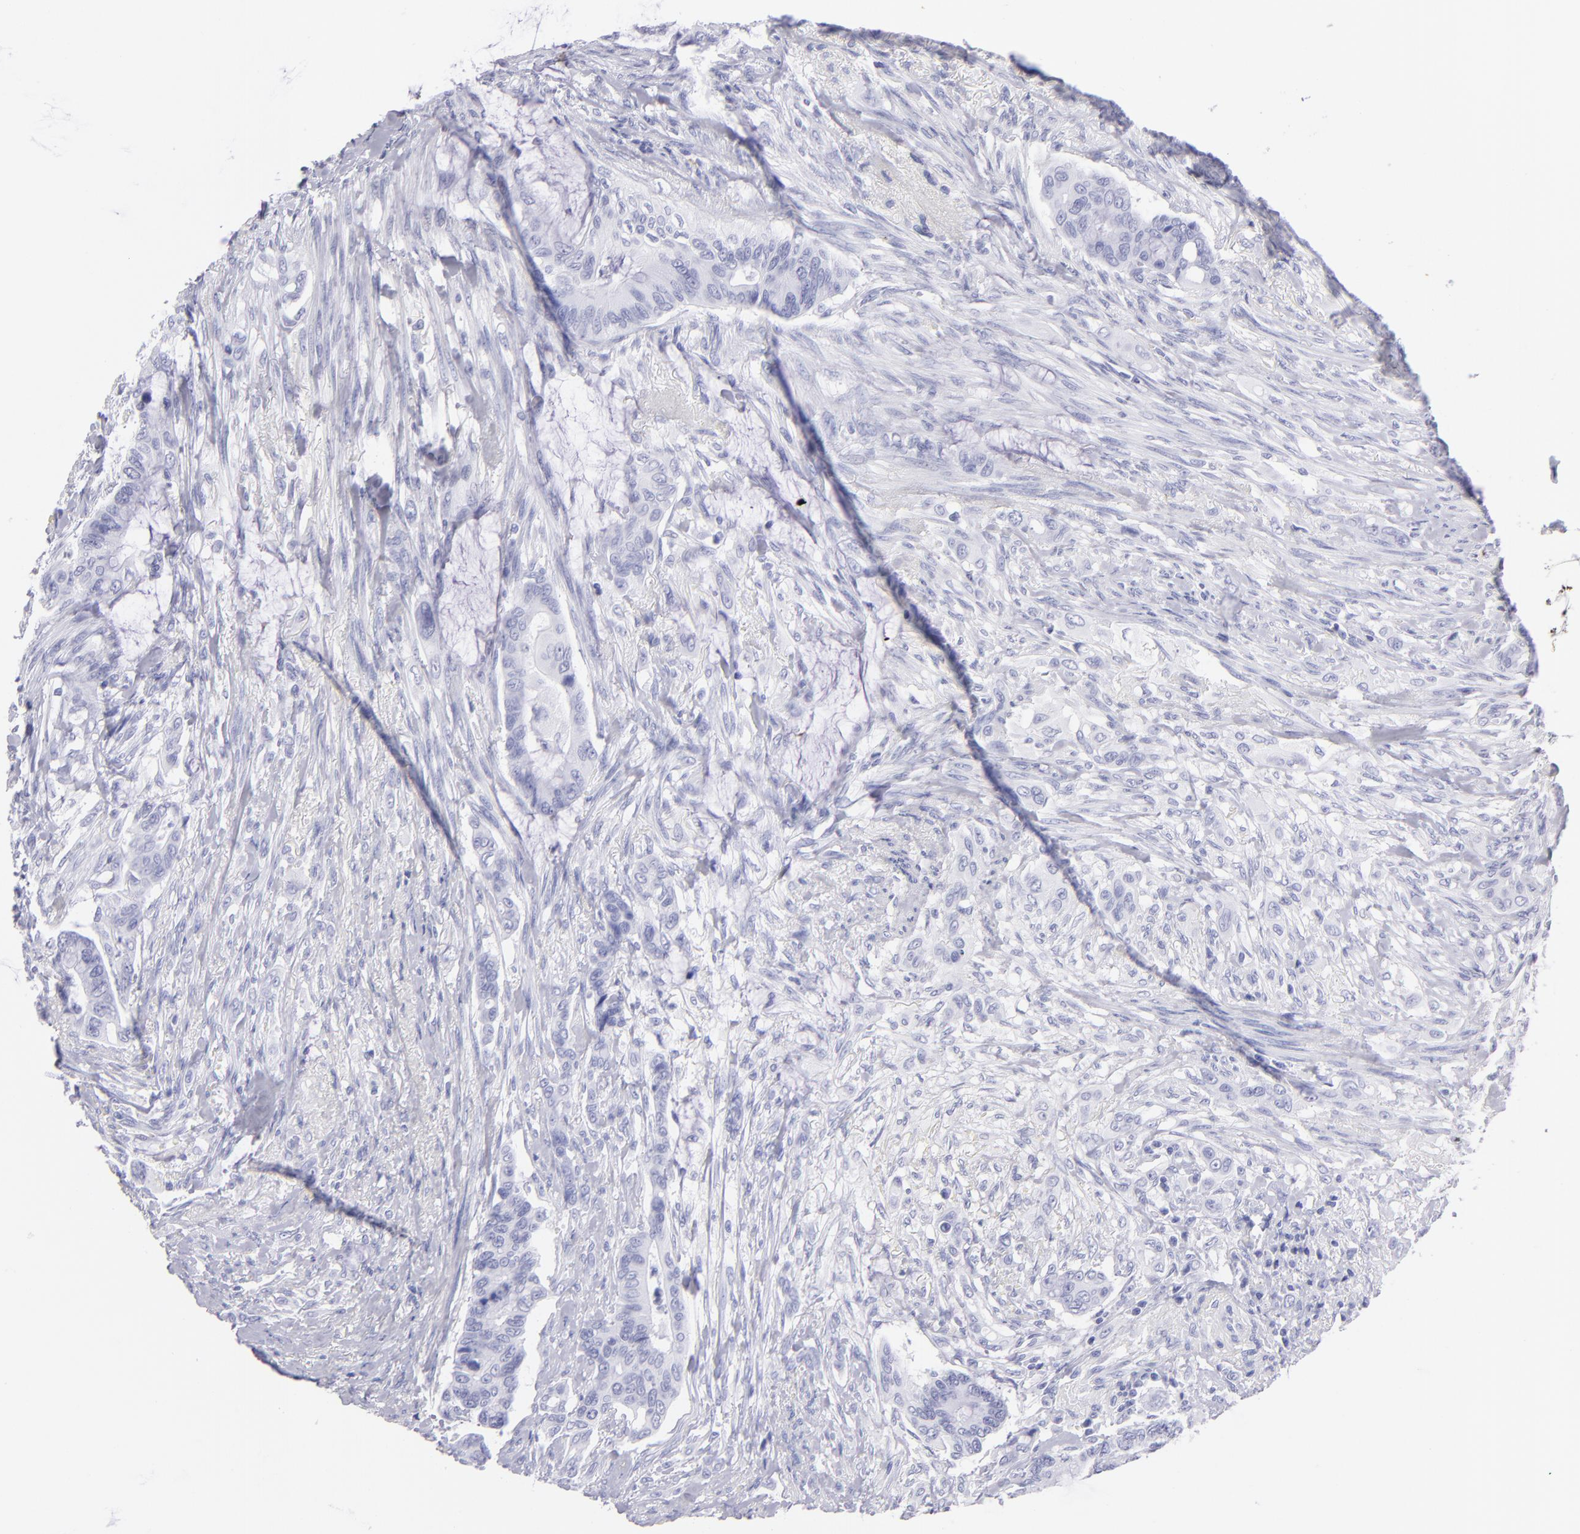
{"staining": {"intensity": "negative", "quantity": "none", "location": "none"}, "tissue": "colorectal cancer", "cell_type": "Tumor cells", "image_type": "cancer", "snomed": [{"axis": "morphology", "description": "Adenocarcinoma, NOS"}, {"axis": "topography", "description": "Rectum"}], "caption": "Adenocarcinoma (colorectal) was stained to show a protein in brown. There is no significant positivity in tumor cells.", "gene": "PRPH", "patient": {"sex": "female", "age": 59}}